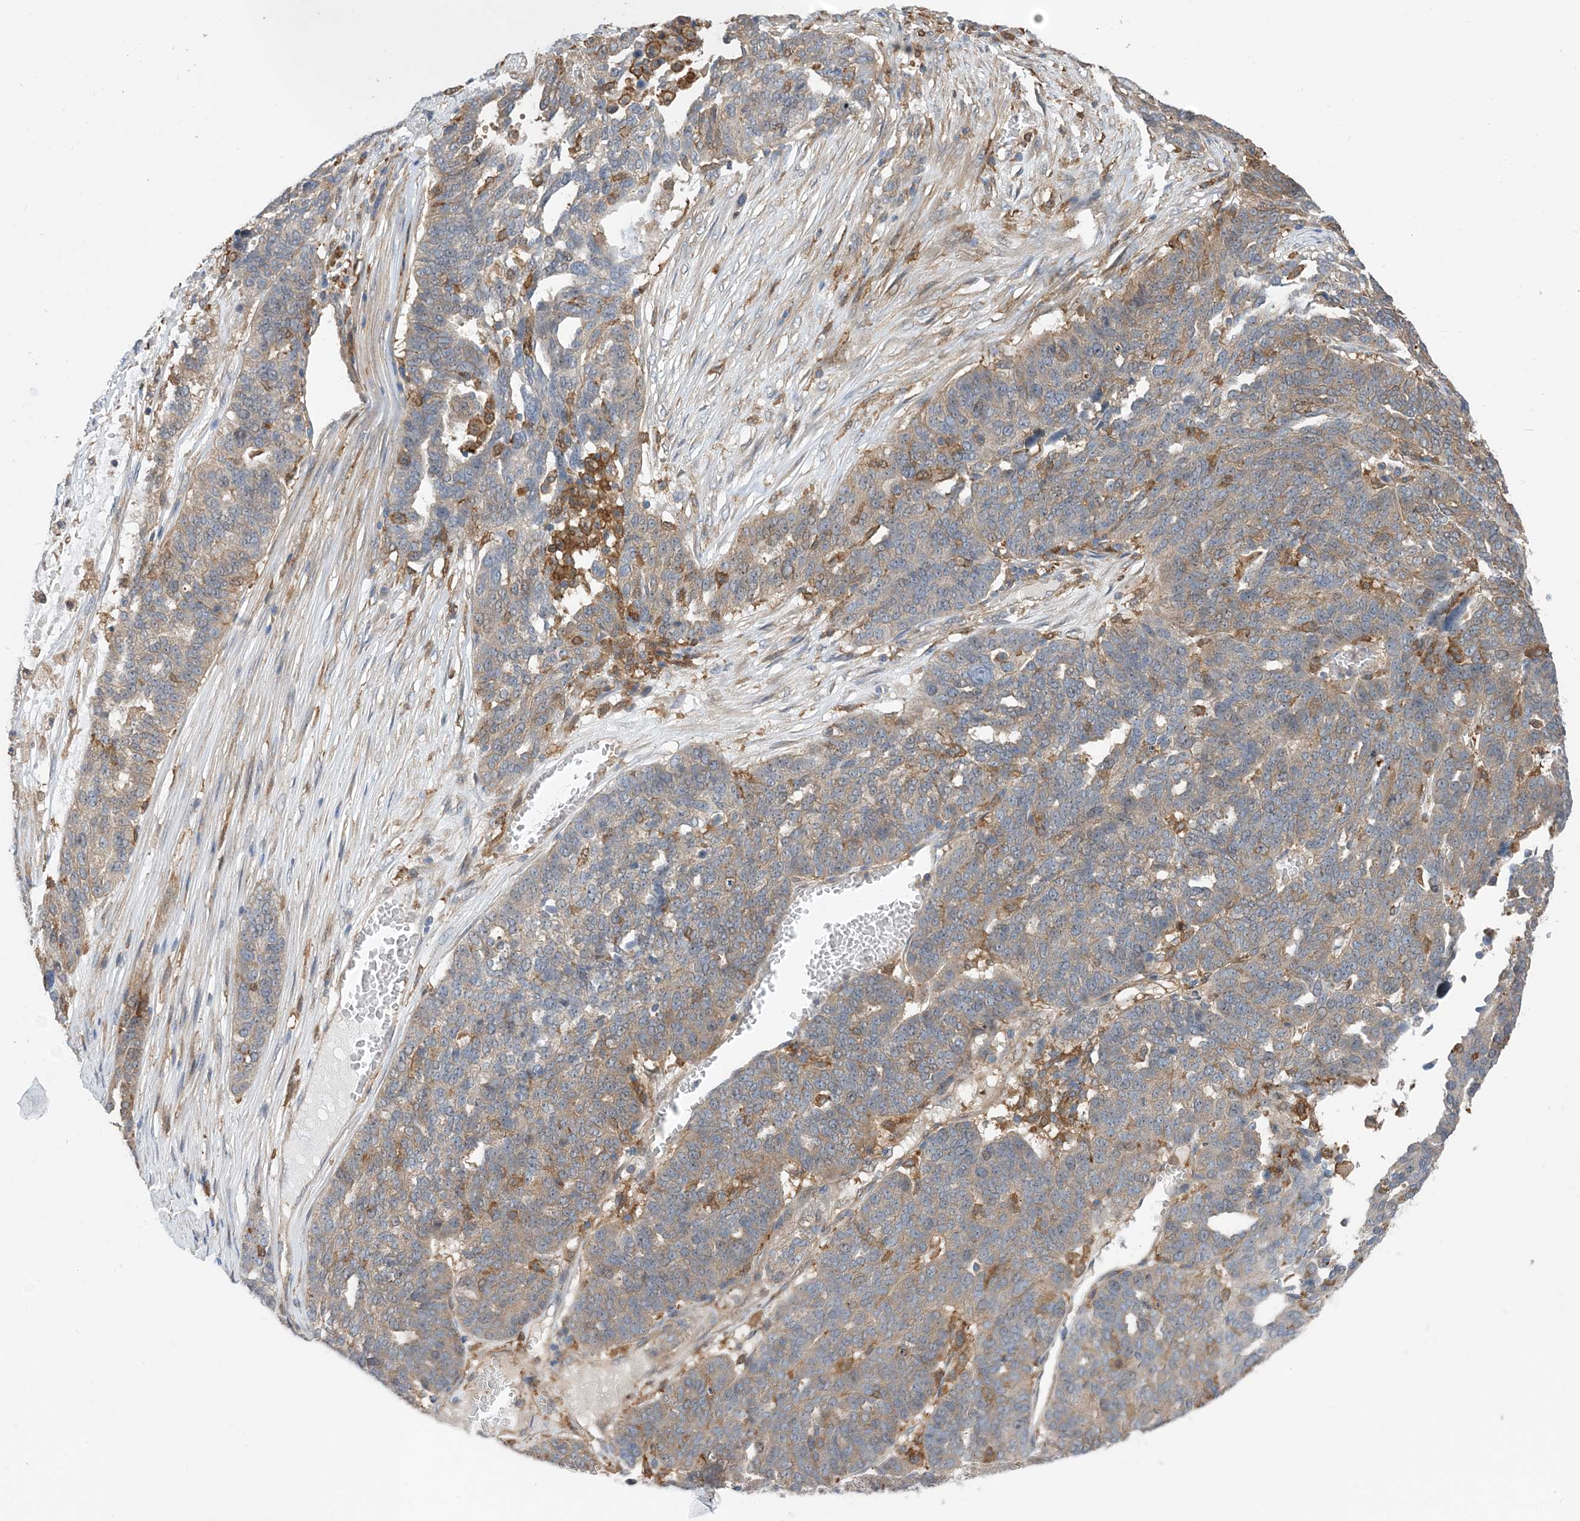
{"staining": {"intensity": "weak", "quantity": "25%-75%", "location": "cytoplasmic/membranous"}, "tissue": "ovarian cancer", "cell_type": "Tumor cells", "image_type": "cancer", "snomed": [{"axis": "morphology", "description": "Cystadenocarcinoma, serous, NOS"}, {"axis": "topography", "description": "Ovary"}], "caption": "An immunohistochemistry histopathology image of tumor tissue is shown. Protein staining in brown labels weak cytoplasmic/membranous positivity in serous cystadenocarcinoma (ovarian) within tumor cells. (DAB (3,3'-diaminobenzidine) = brown stain, brightfield microscopy at high magnification).", "gene": "HS1BP3", "patient": {"sex": "female", "age": 59}}